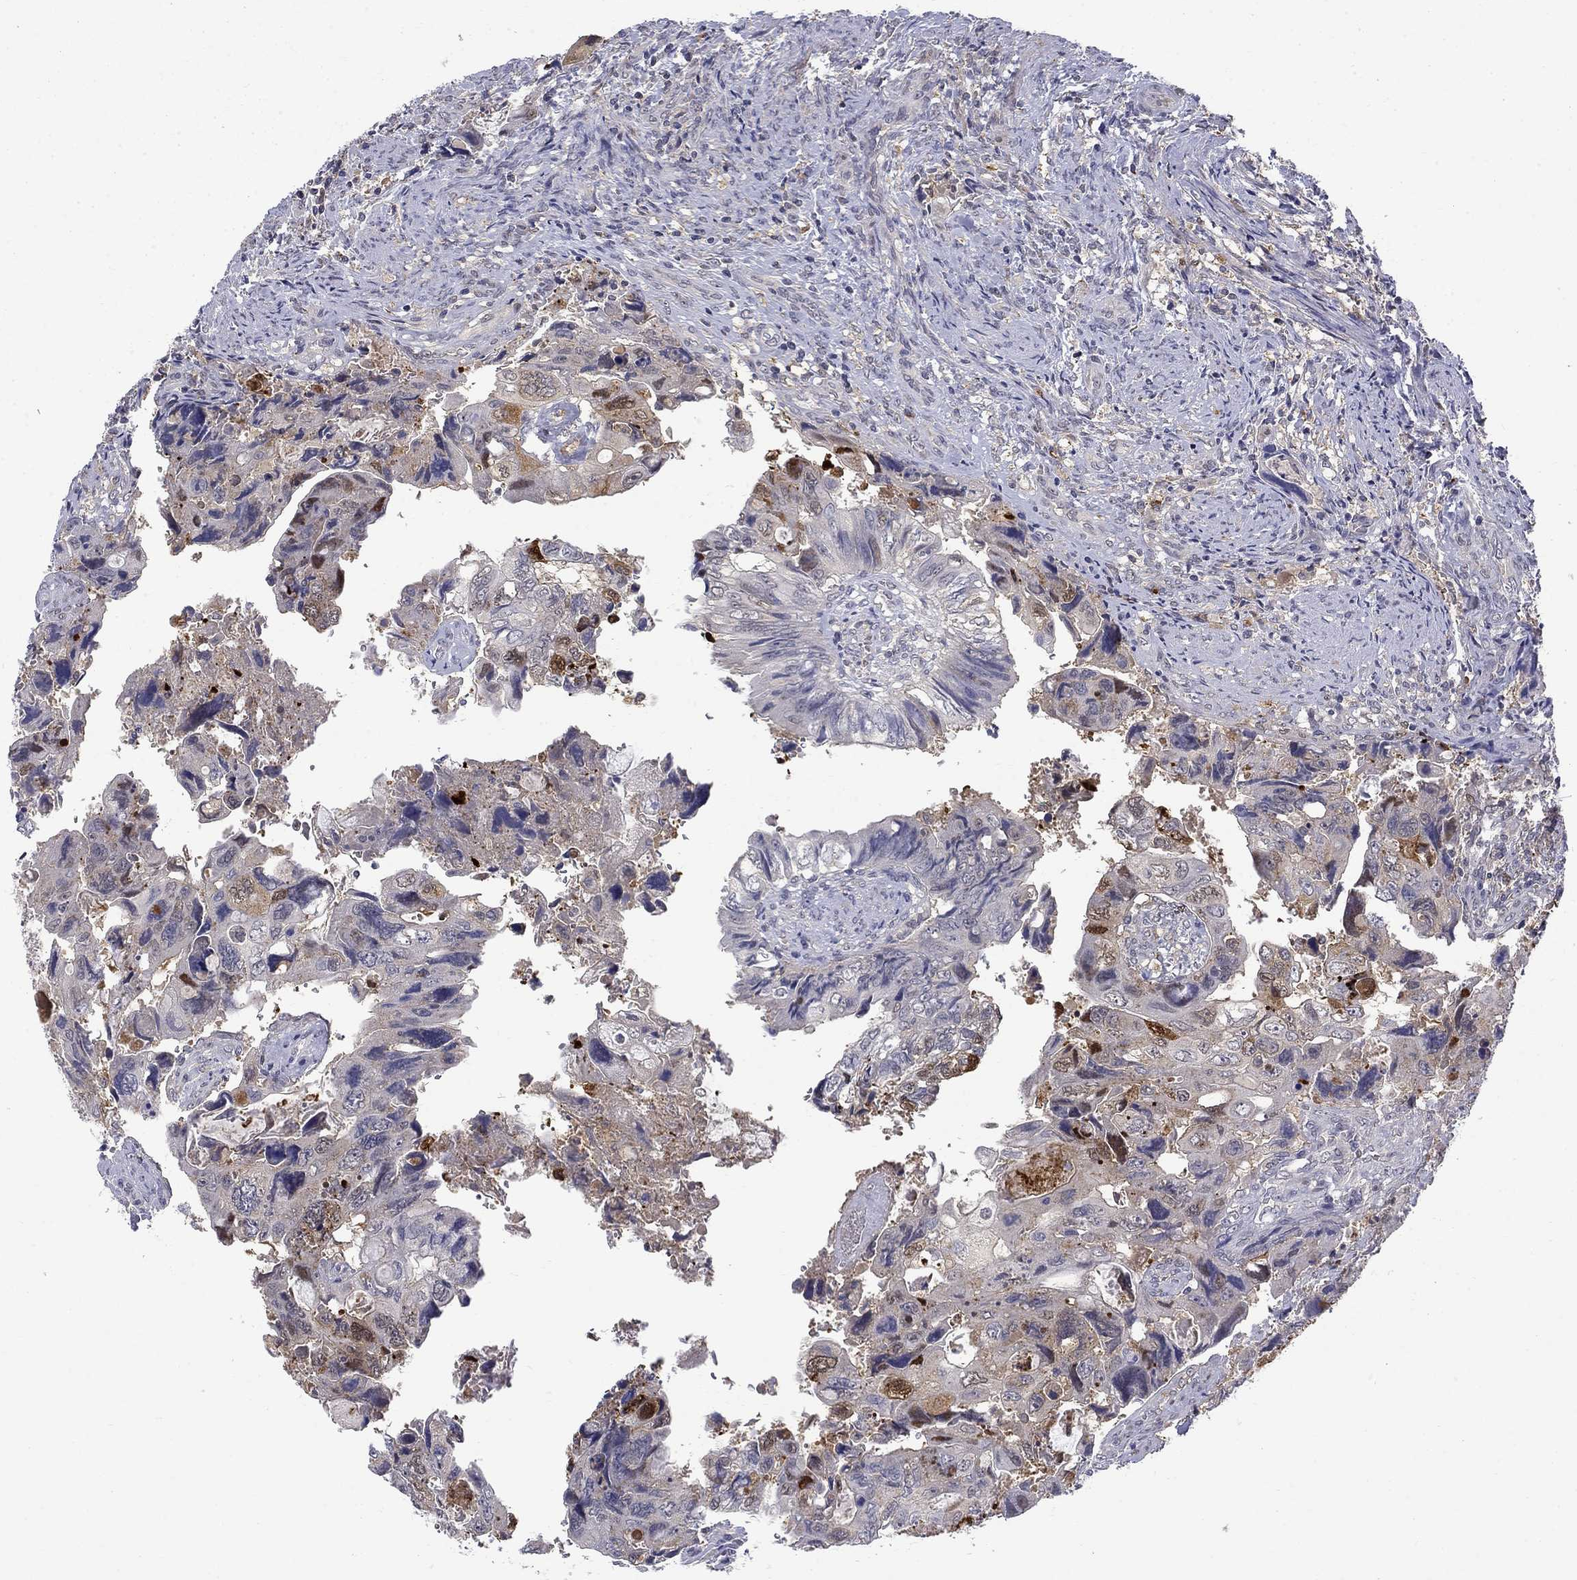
{"staining": {"intensity": "strong", "quantity": "<25%", "location": "cytoplasmic/membranous,nuclear"}, "tissue": "colorectal cancer", "cell_type": "Tumor cells", "image_type": "cancer", "snomed": [{"axis": "morphology", "description": "Adenocarcinoma, NOS"}, {"axis": "topography", "description": "Rectum"}], "caption": "Adenocarcinoma (colorectal) was stained to show a protein in brown. There is medium levels of strong cytoplasmic/membranous and nuclear positivity in approximately <25% of tumor cells.", "gene": "PCBP3", "patient": {"sex": "male", "age": 62}}